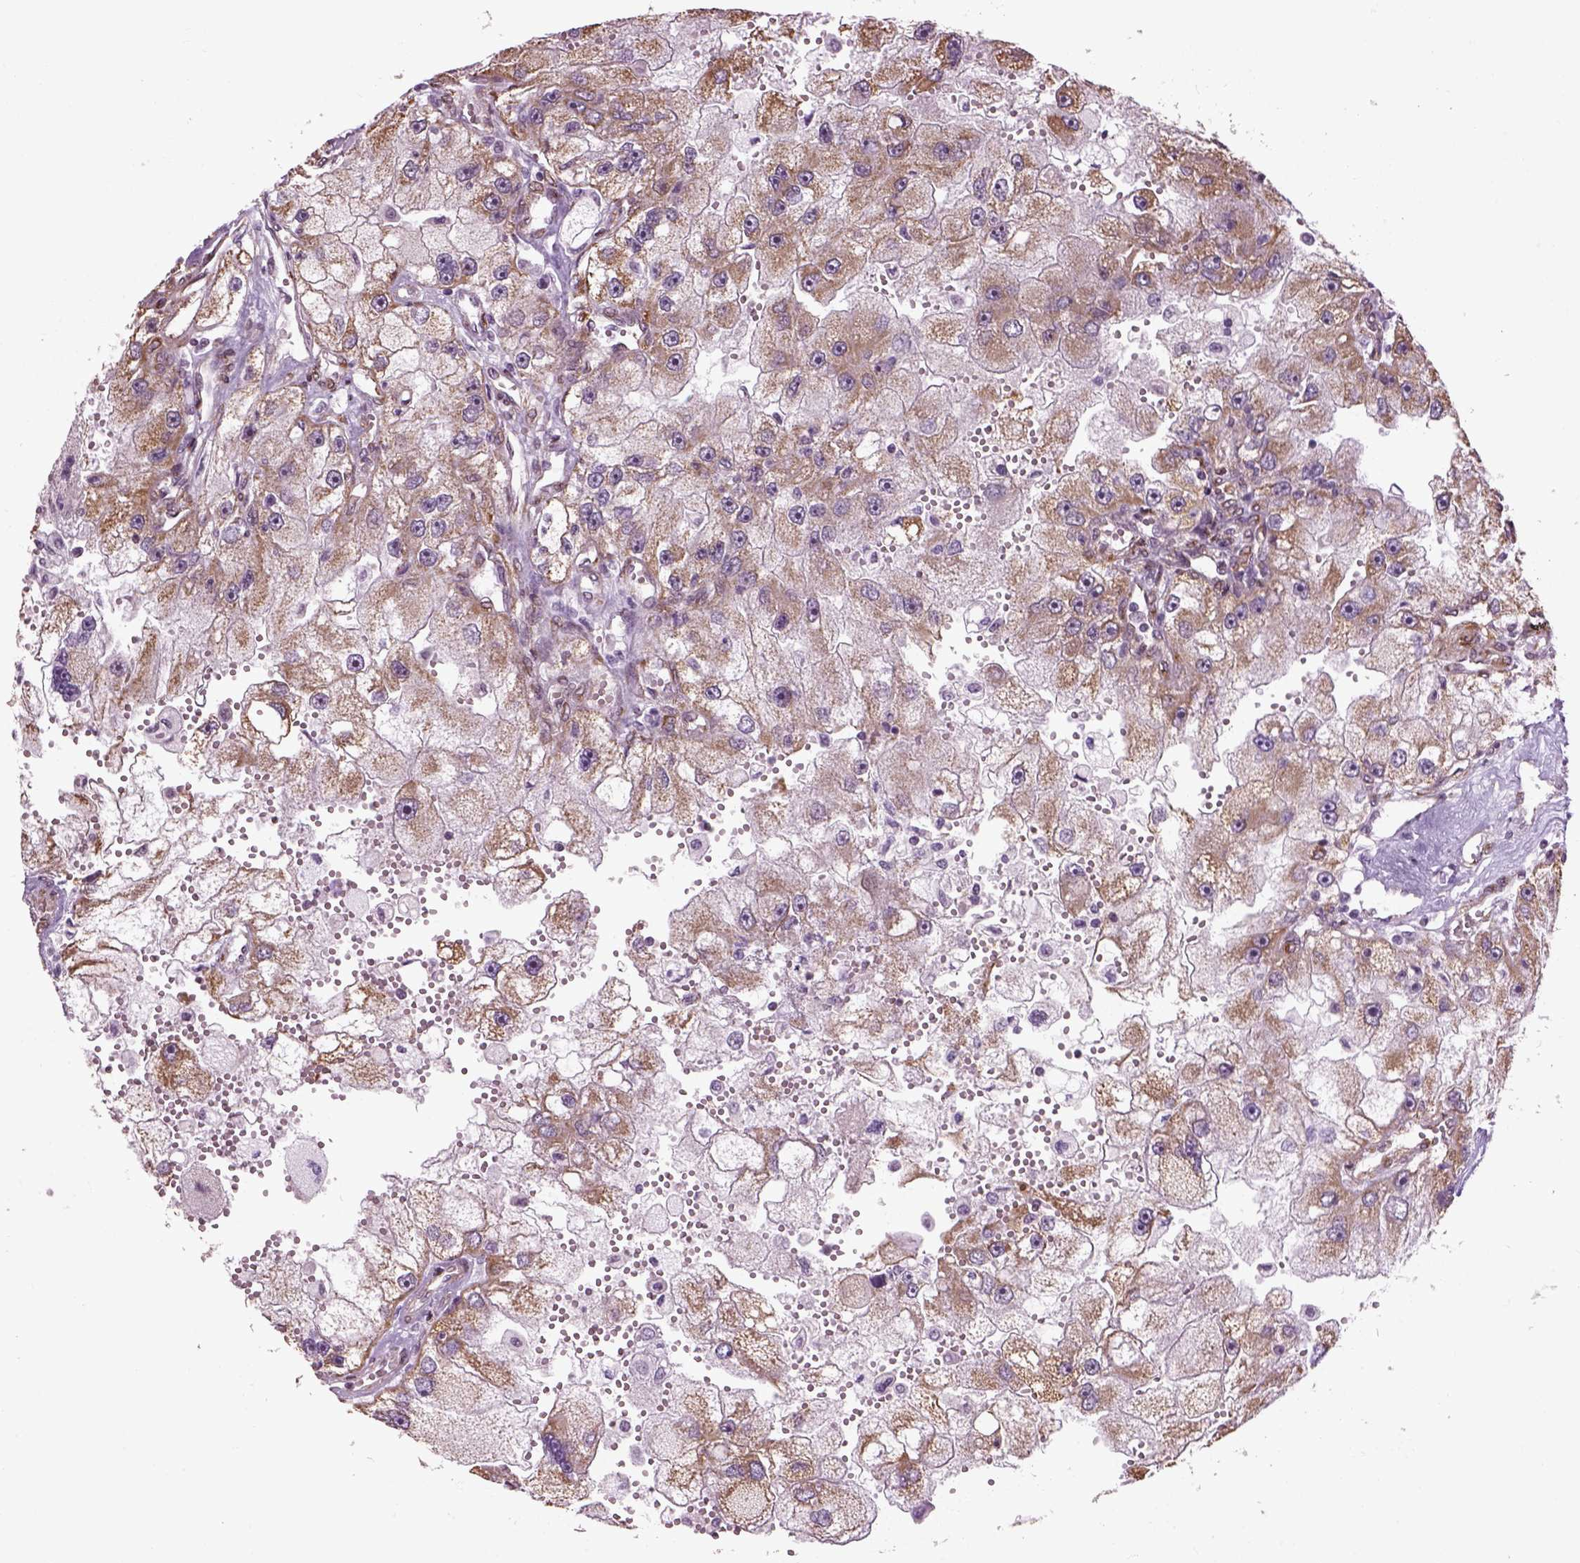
{"staining": {"intensity": "weak", "quantity": "25%-75%", "location": "cytoplasmic/membranous"}, "tissue": "renal cancer", "cell_type": "Tumor cells", "image_type": "cancer", "snomed": [{"axis": "morphology", "description": "Adenocarcinoma, NOS"}, {"axis": "topography", "description": "Kidney"}], "caption": "A high-resolution histopathology image shows immunohistochemistry (IHC) staining of renal cancer (adenocarcinoma), which demonstrates weak cytoplasmic/membranous positivity in about 25%-75% of tumor cells. Nuclei are stained in blue.", "gene": "XK", "patient": {"sex": "male", "age": 63}}